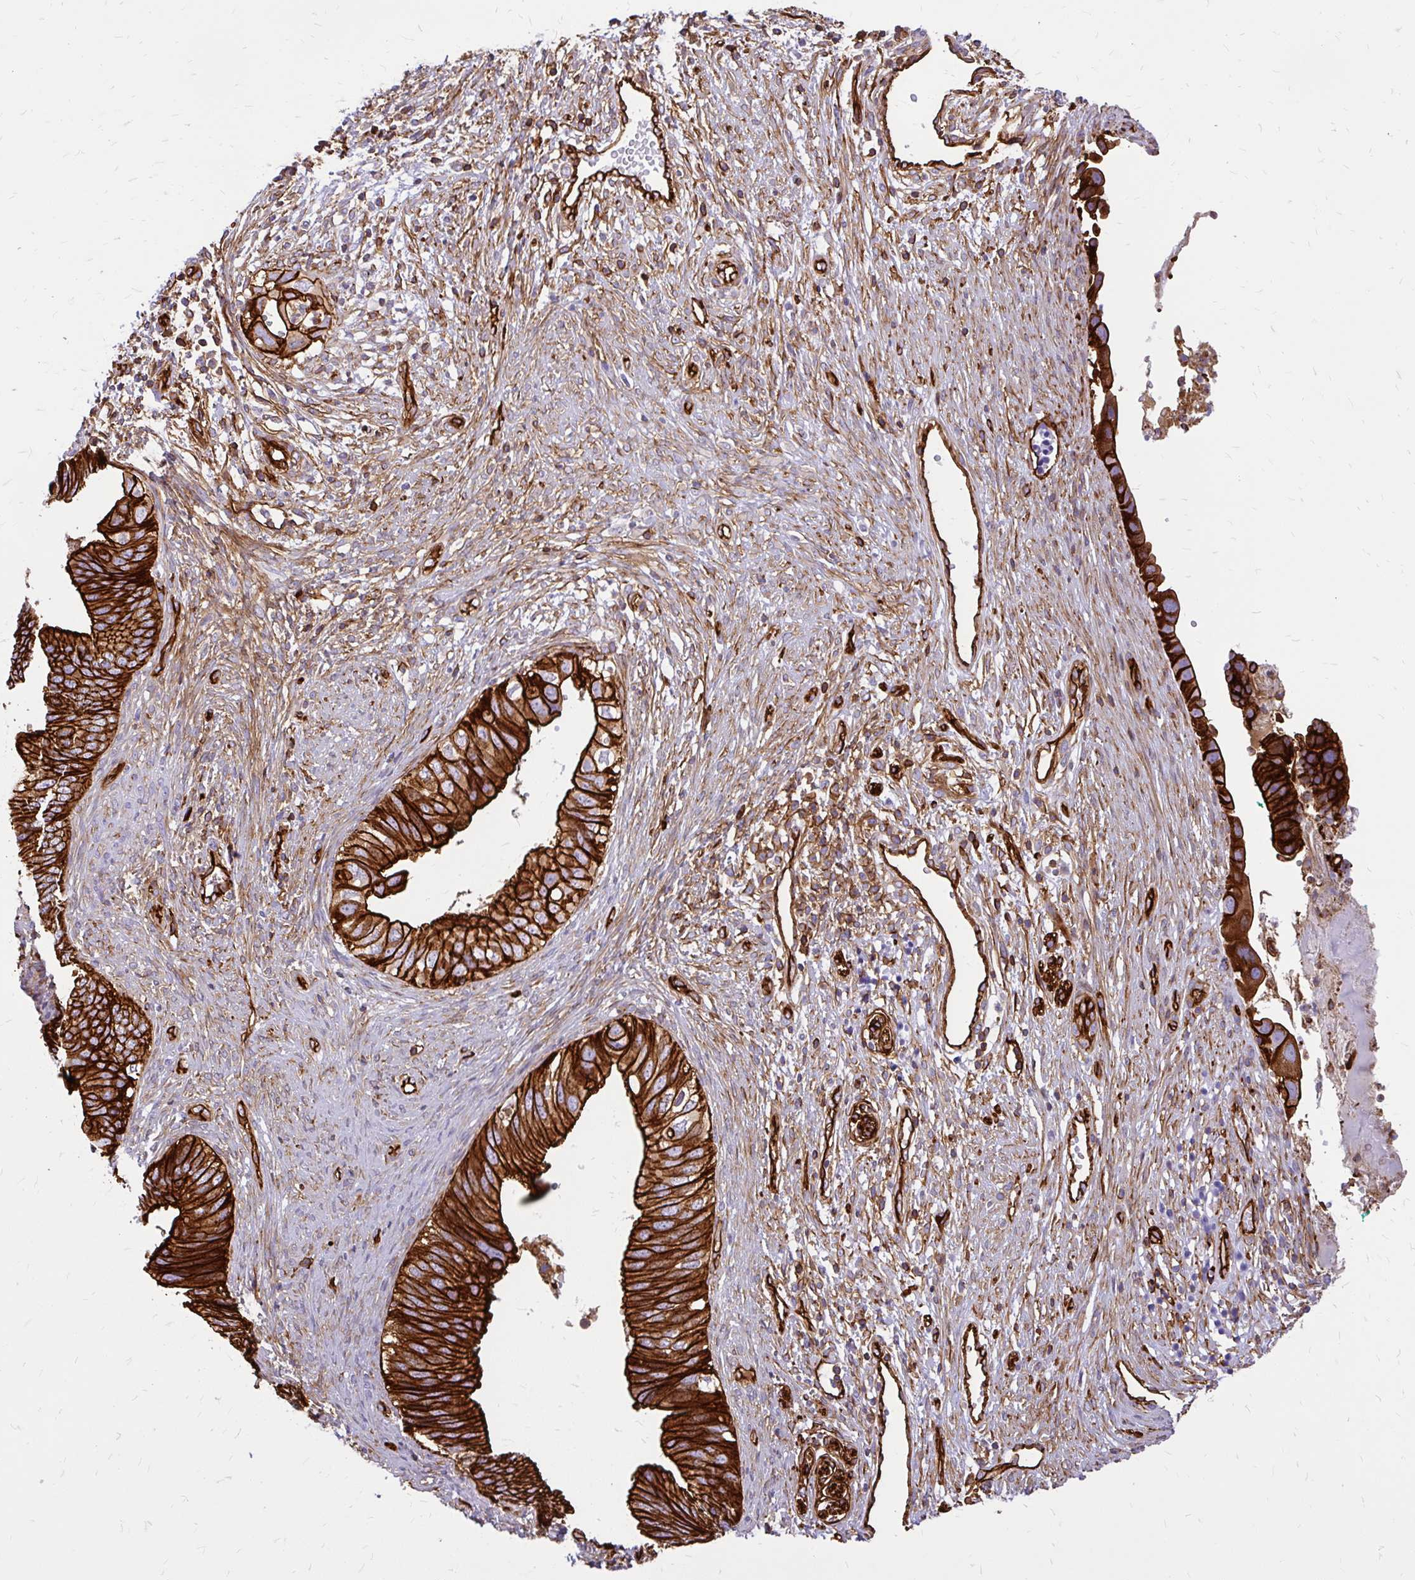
{"staining": {"intensity": "strong", "quantity": ">75%", "location": "cytoplasmic/membranous"}, "tissue": "cervical cancer", "cell_type": "Tumor cells", "image_type": "cancer", "snomed": [{"axis": "morphology", "description": "Adenocarcinoma, NOS"}, {"axis": "topography", "description": "Cervix"}], "caption": "DAB (3,3'-diaminobenzidine) immunohistochemical staining of adenocarcinoma (cervical) exhibits strong cytoplasmic/membranous protein staining in approximately >75% of tumor cells.", "gene": "MAP1LC3B", "patient": {"sex": "female", "age": 42}}